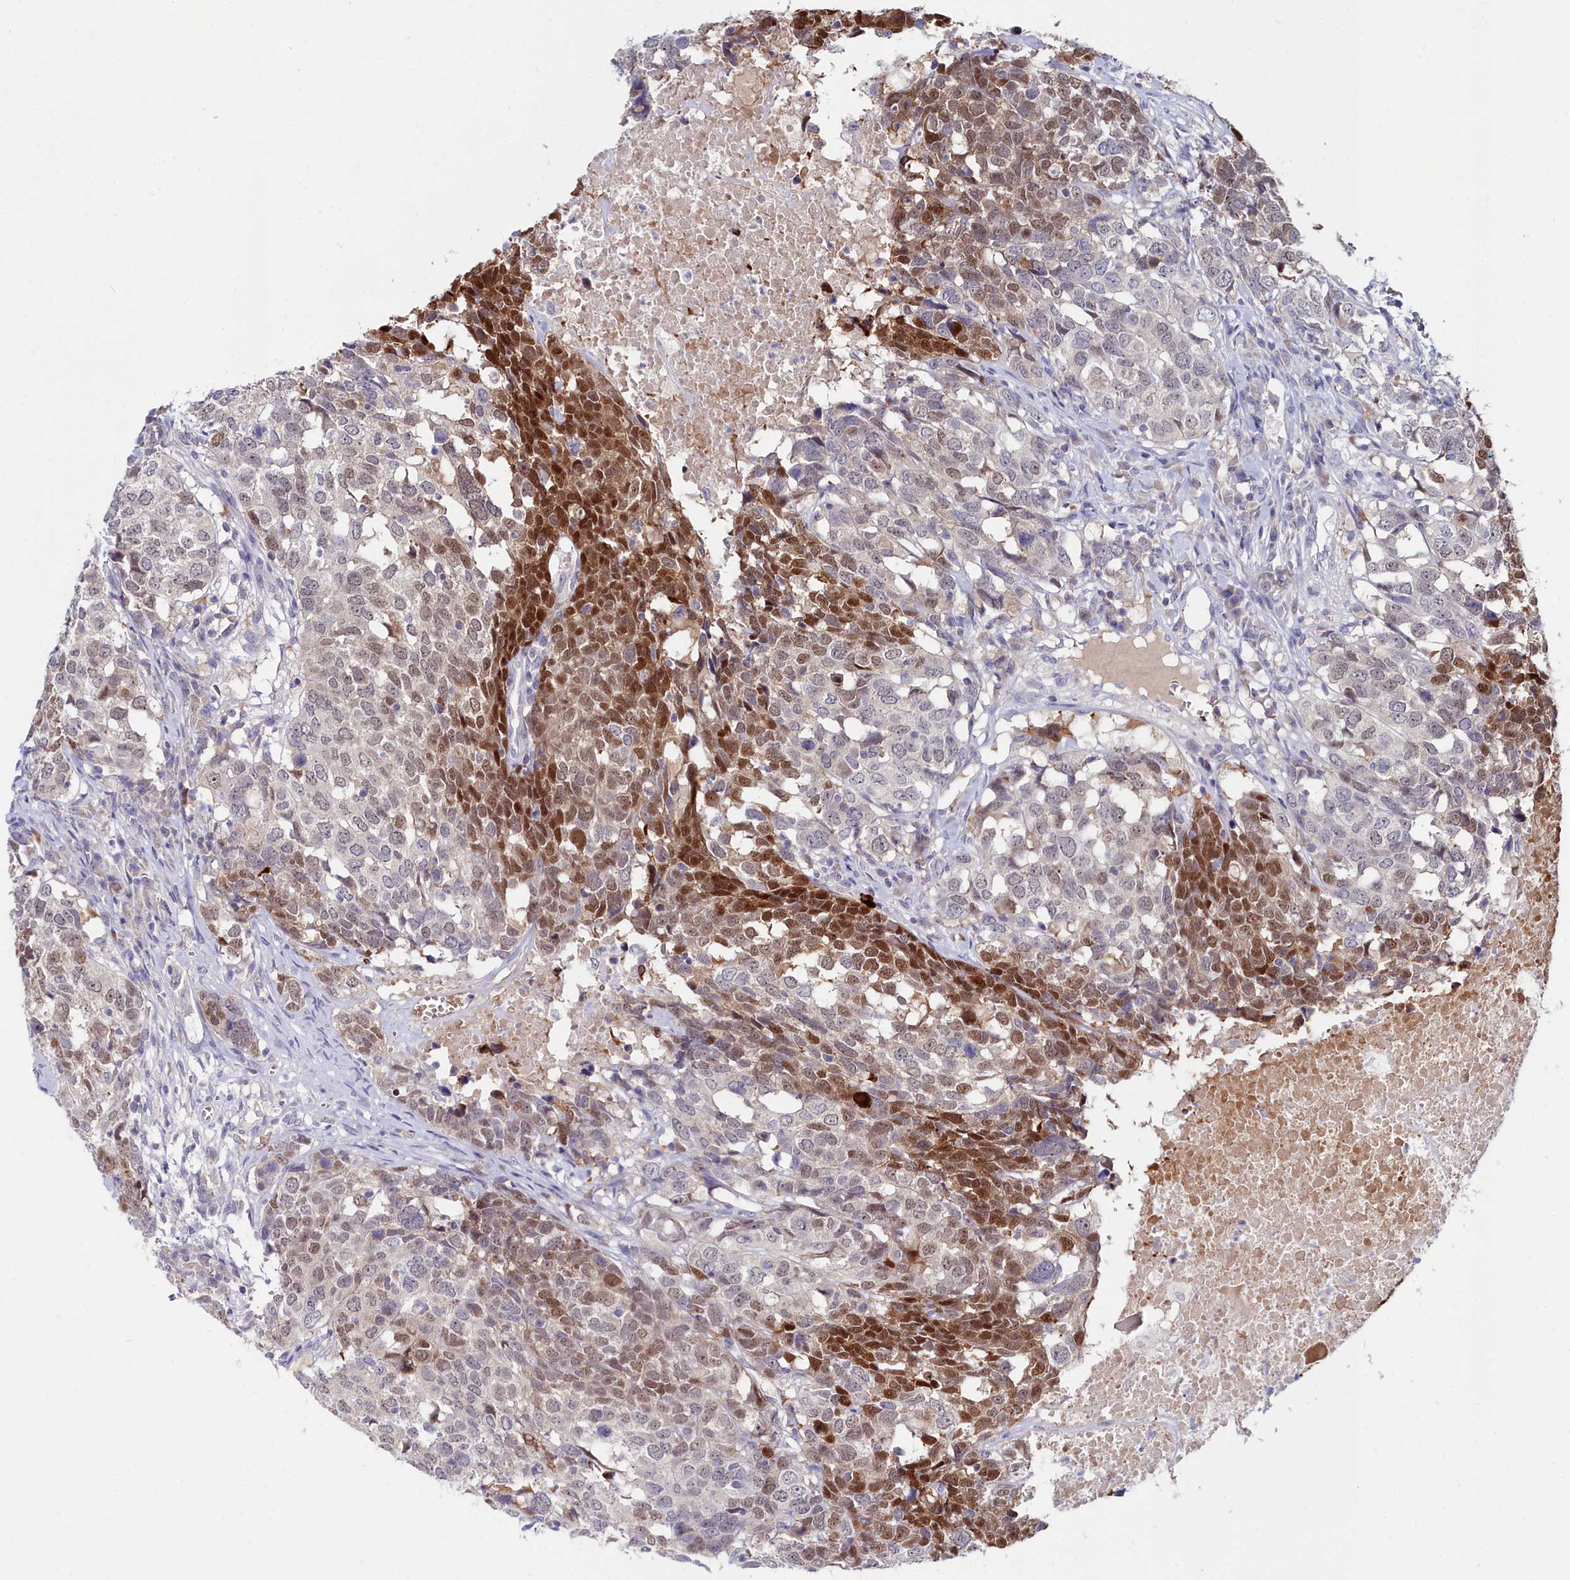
{"staining": {"intensity": "moderate", "quantity": "<25%", "location": "nuclear"}, "tissue": "head and neck cancer", "cell_type": "Tumor cells", "image_type": "cancer", "snomed": [{"axis": "morphology", "description": "Squamous cell carcinoma, NOS"}, {"axis": "topography", "description": "Head-Neck"}], "caption": "High-magnification brightfield microscopy of head and neck squamous cell carcinoma stained with DAB (3,3'-diaminobenzidine) (brown) and counterstained with hematoxylin (blue). tumor cells exhibit moderate nuclear positivity is present in about<25% of cells. (DAB IHC, brown staining for protein, blue staining for nuclei).", "gene": "KCTD18", "patient": {"sex": "male", "age": 66}}